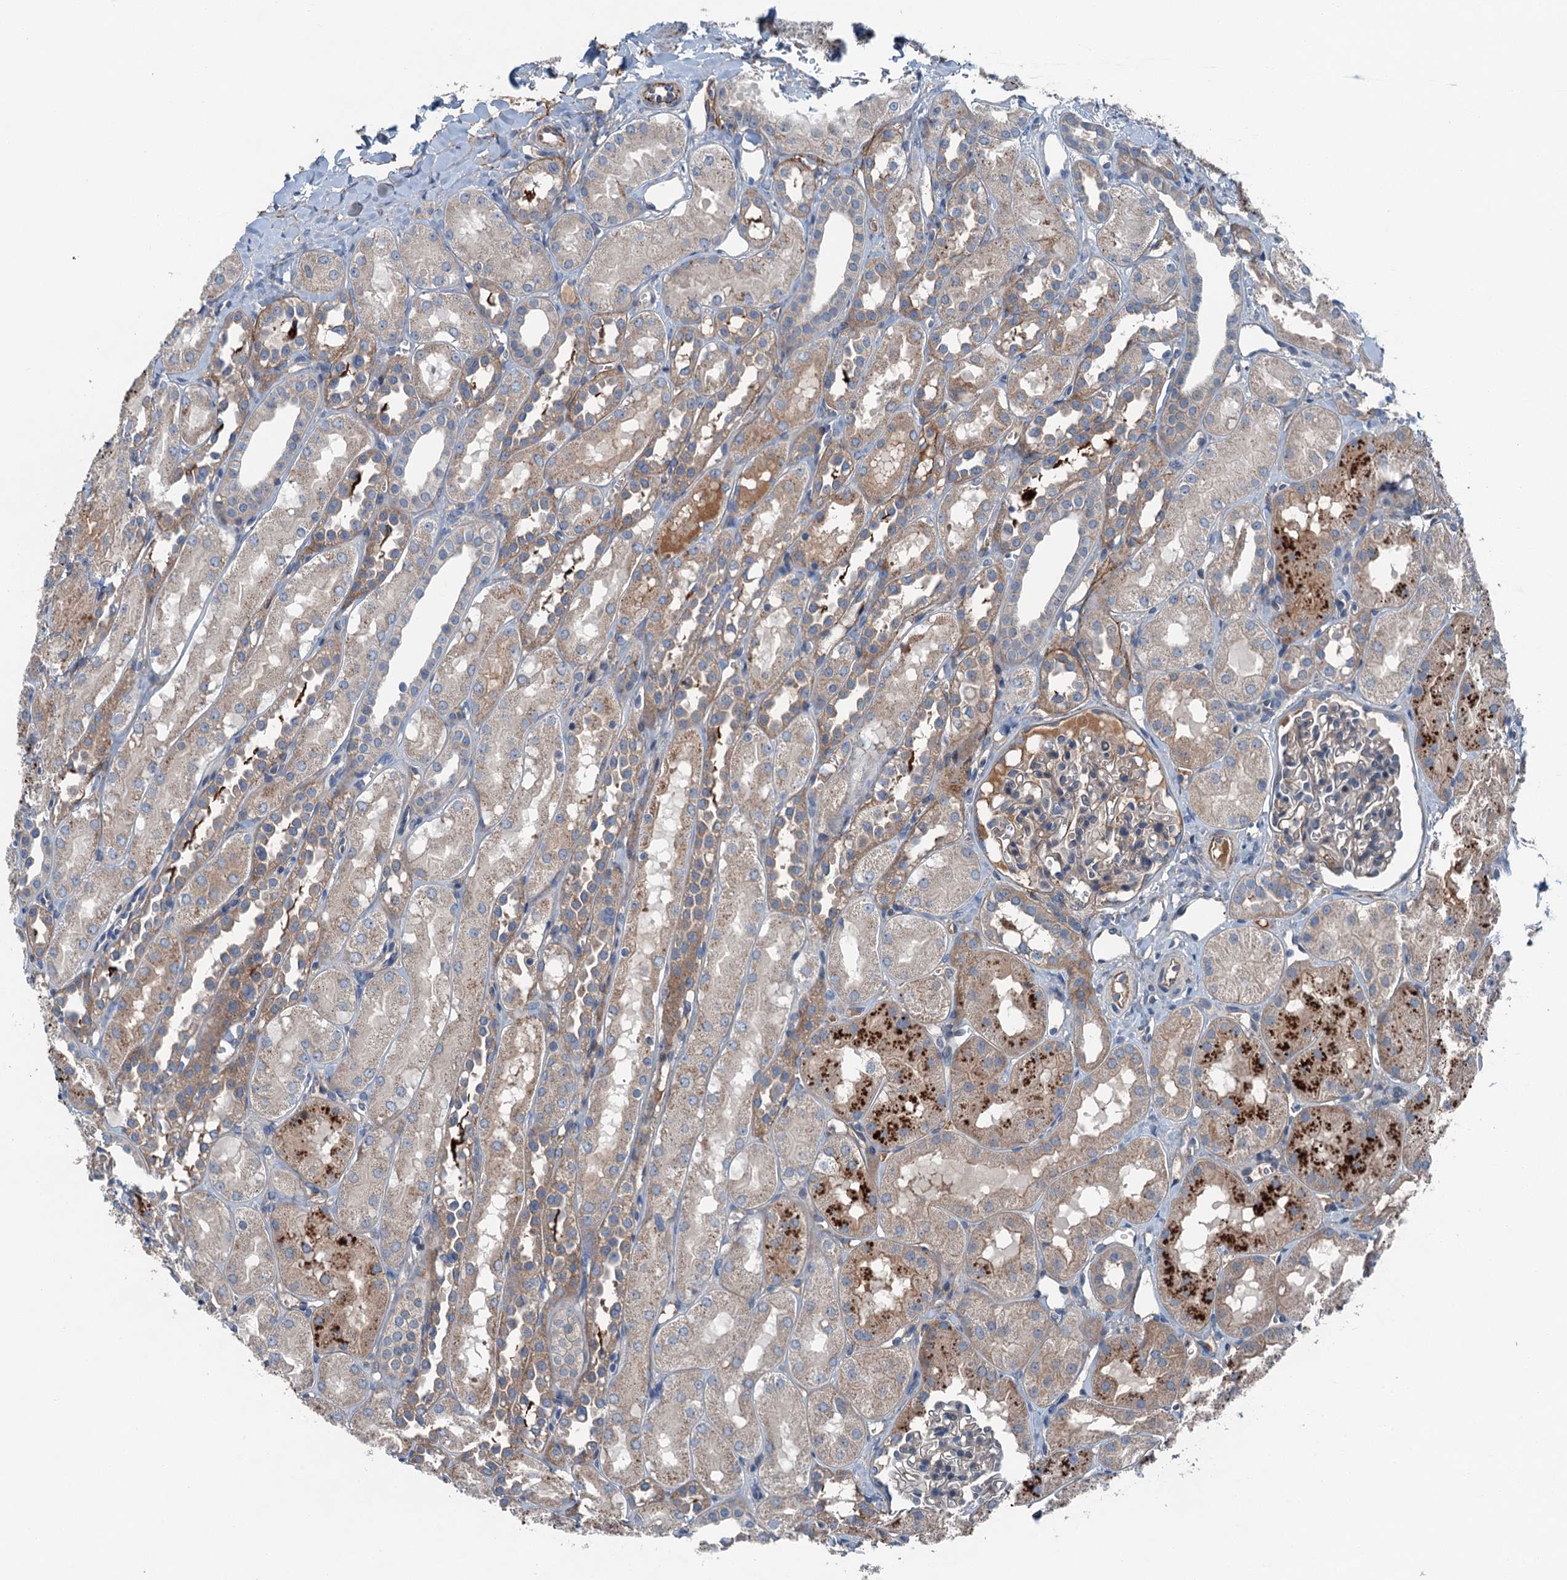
{"staining": {"intensity": "weak", "quantity": "<25%", "location": "cytoplasmic/membranous"}, "tissue": "kidney", "cell_type": "Cells in glomeruli", "image_type": "normal", "snomed": [{"axis": "morphology", "description": "Normal tissue, NOS"}, {"axis": "topography", "description": "Kidney"}, {"axis": "topography", "description": "Urinary bladder"}], "caption": "Kidney stained for a protein using immunohistochemistry (IHC) shows no expression cells in glomeruli.", "gene": "SLC2A10", "patient": {"sex": "male", "age": 16}}